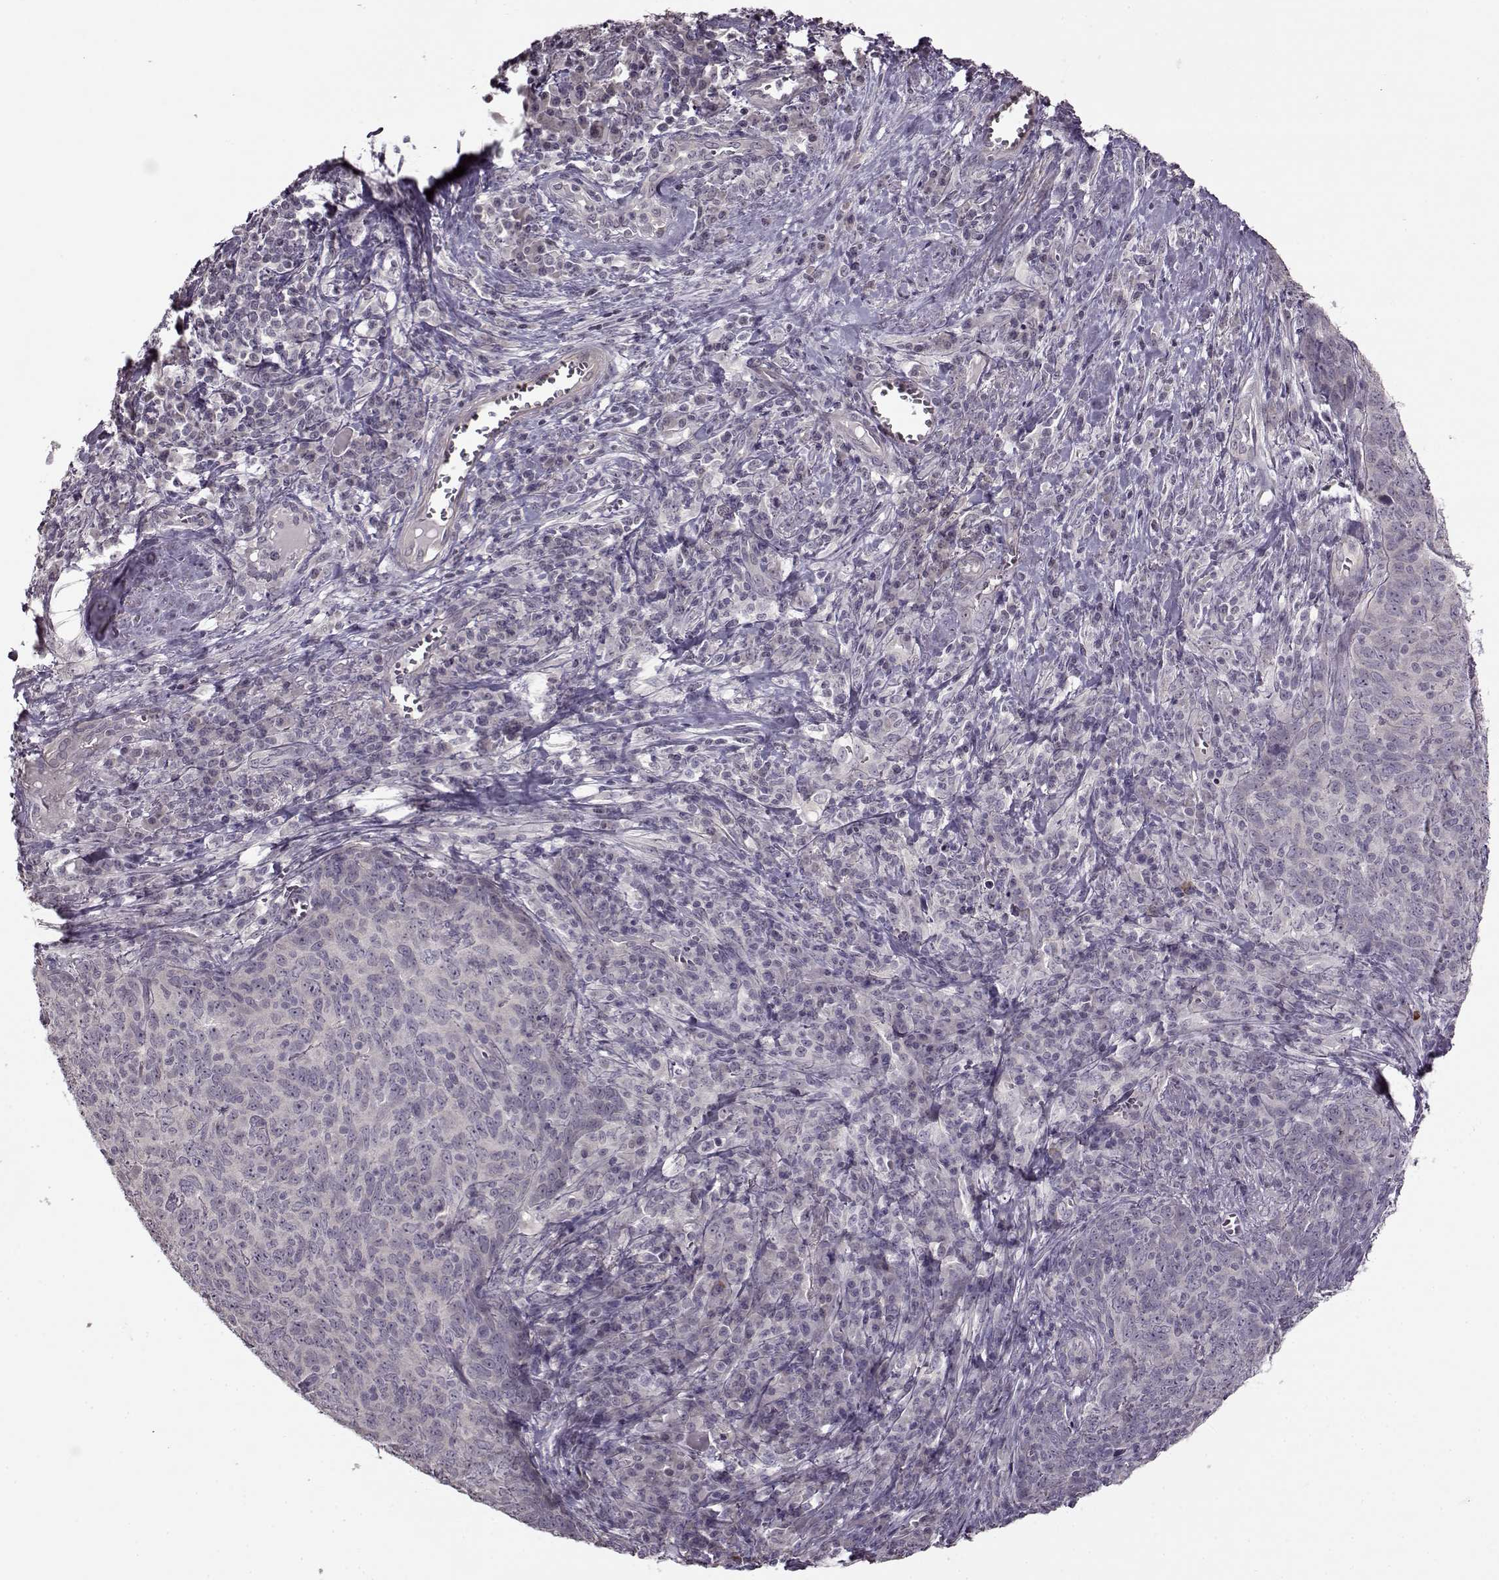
{"staining": {"intensity": "negative", "quantity": "none", "location": "none"}, "tissue": "skin cancer", "cell_type": "Tumor cells", "image_type": "cancer", "snomed": [{"axis": "morphology", "description": "Squamous cell carcinoma, NOS"}, {"axis": "topography", "description": "Skin"}, {"axis": "topography", "description": "Anal"}], "caption": "This is an IHC histopathology image of skin cancer. There is no staining in tumor cells.", "gene": "FSHB", "patient": {"sex": "female", "age": 51}}